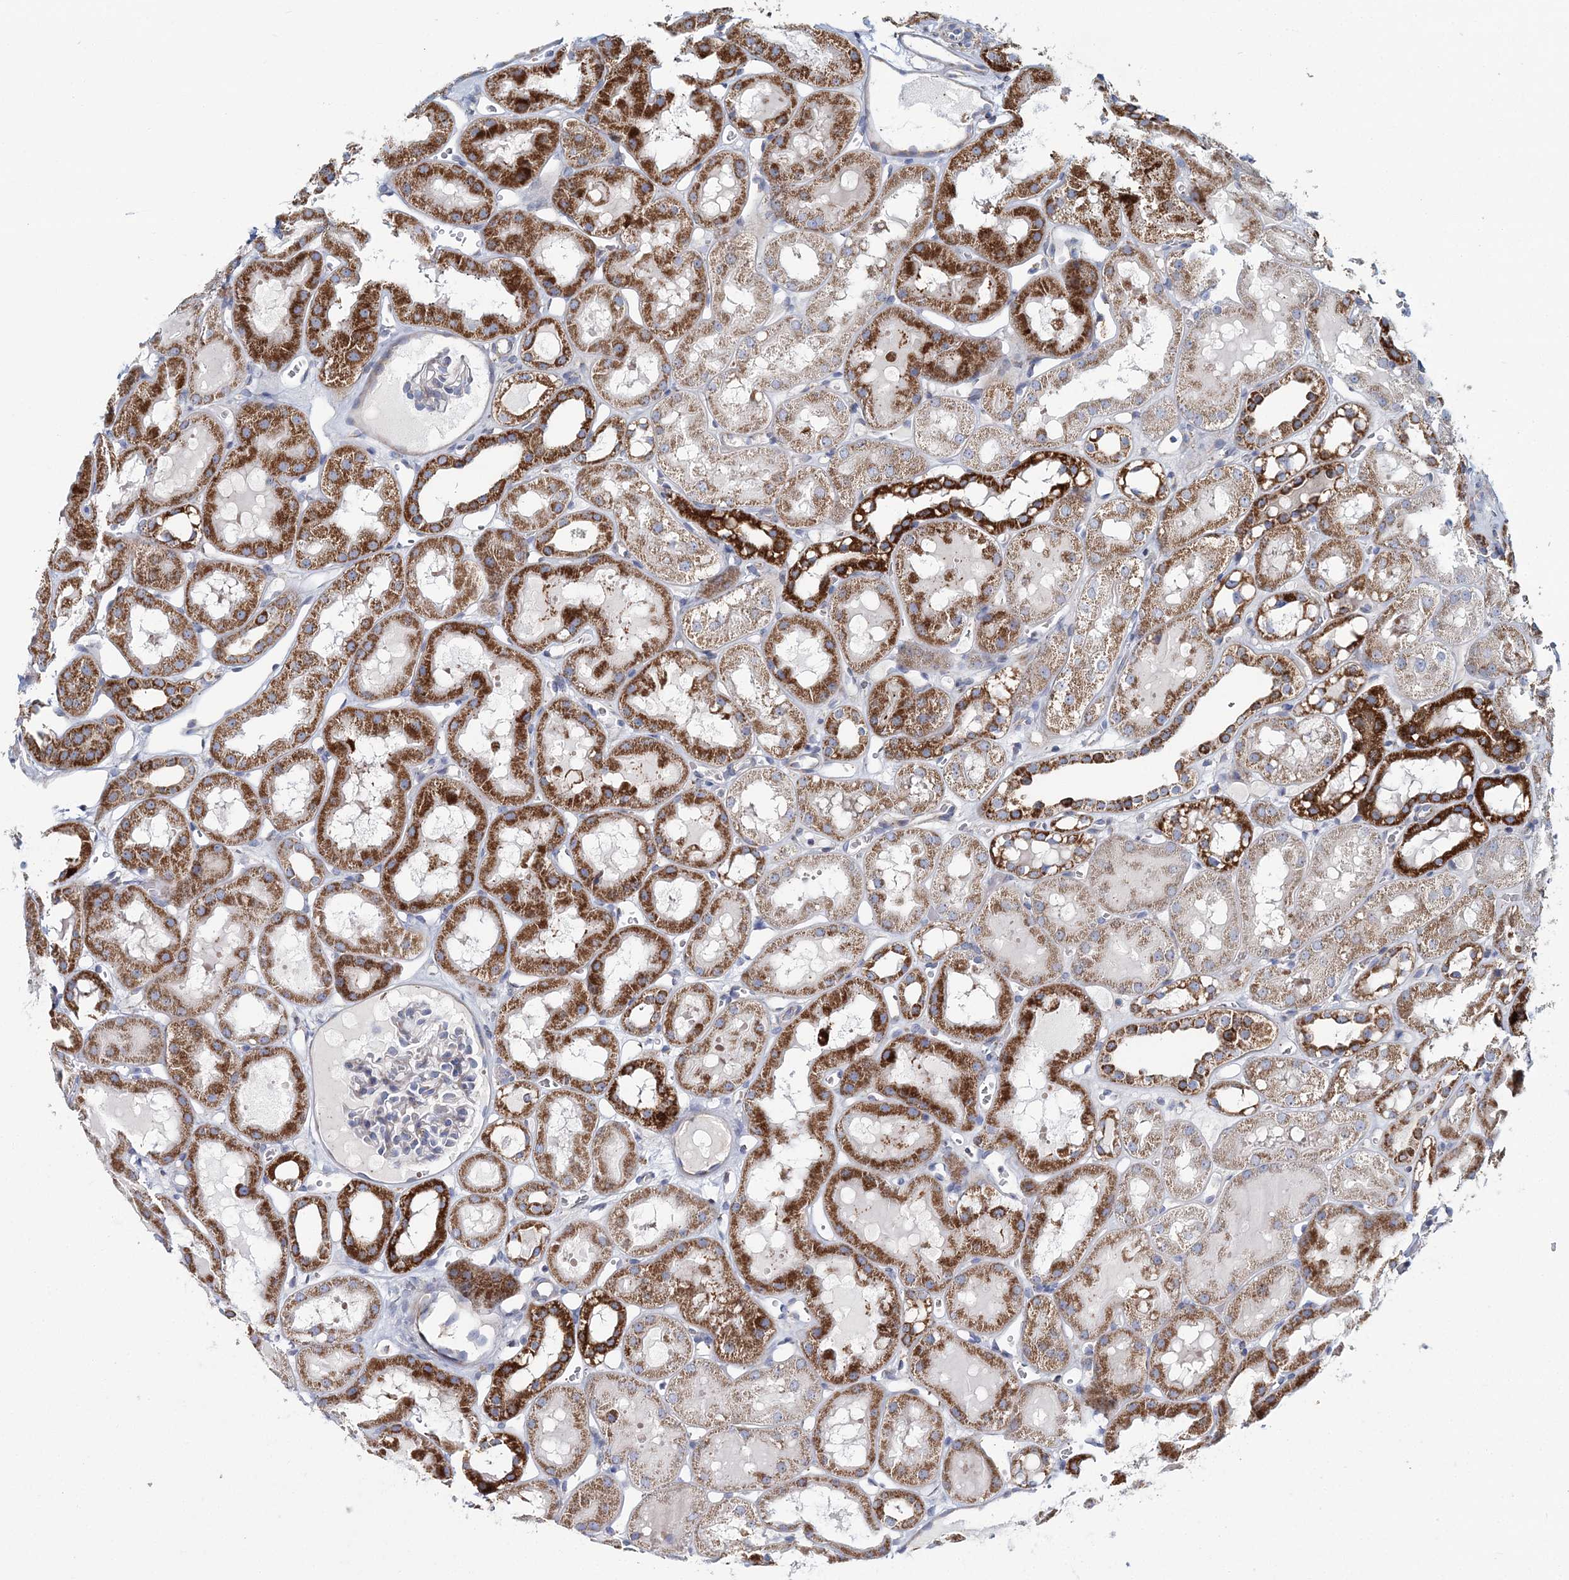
{"staining": {"intensity": "weak", "quantity": "<25%", "location": "cytoplasmic/membranous"}, "tissue": "kidney", "cell_type": "Cells in glomeruli", "image_type": "normal", "snomed": [{"axis": "morphology", "description": "Normal tissue, NOS"}, {"axis": "topography", "description": "Kidney"}, {"axis": "topography", "description": "Urinary bladder"}], "caption": "Immunohistochemistry micrograph of normal kidney: human kidney stained with DAB (3,3'-diaminobenzidine) shows no significant protein staining in cells in glomeruli.", "gene": "ARHGAP6", "patient": {"sex": "male", "age": 16}}